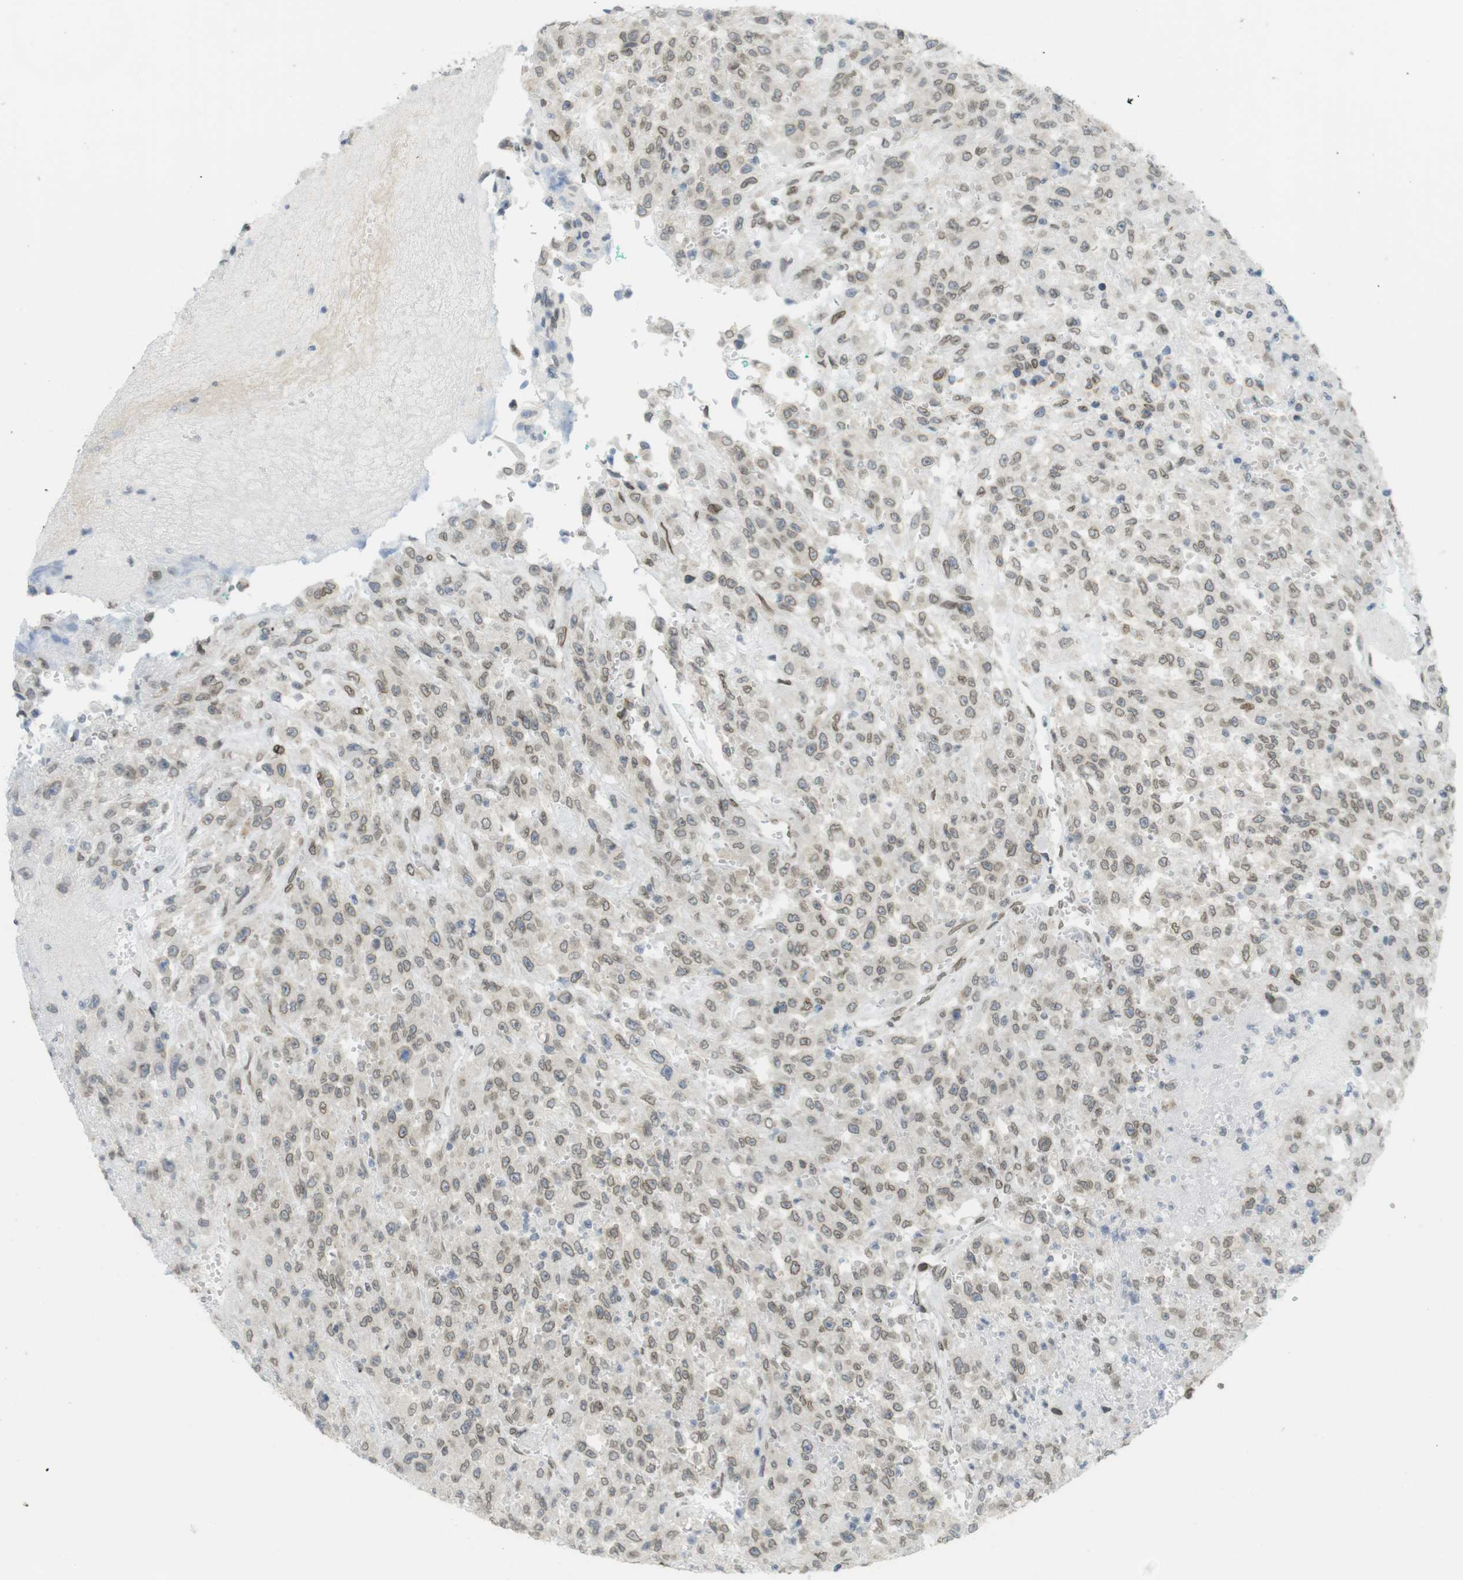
{"staining": {"intensity": "moderate", "quantity": ">75%", "location": "cytoplasmic/membranous,nuclear"}, "tissue": "urothelial cancer", "cell_type": "Tumor cells", "image_type": "cancer", "snomed": [{"axis": "morphology", "description": "Urothelial carcinoma, High grade"}, {"axis": "topography", "description": "Urinary bladder"}], "caption": "A brown stain highlights moderate cytoplasmic/membranous and nuclear positivity of a protein in human high-grade urothelial carcinoma tumor cells. The protein is stained brown, and the nuclei are stained in blue (DAB IHC with brightfield microscopy, high magnification).", "gene": "ARL6IP6", "patient": {"sex": "male", "age": 46}}